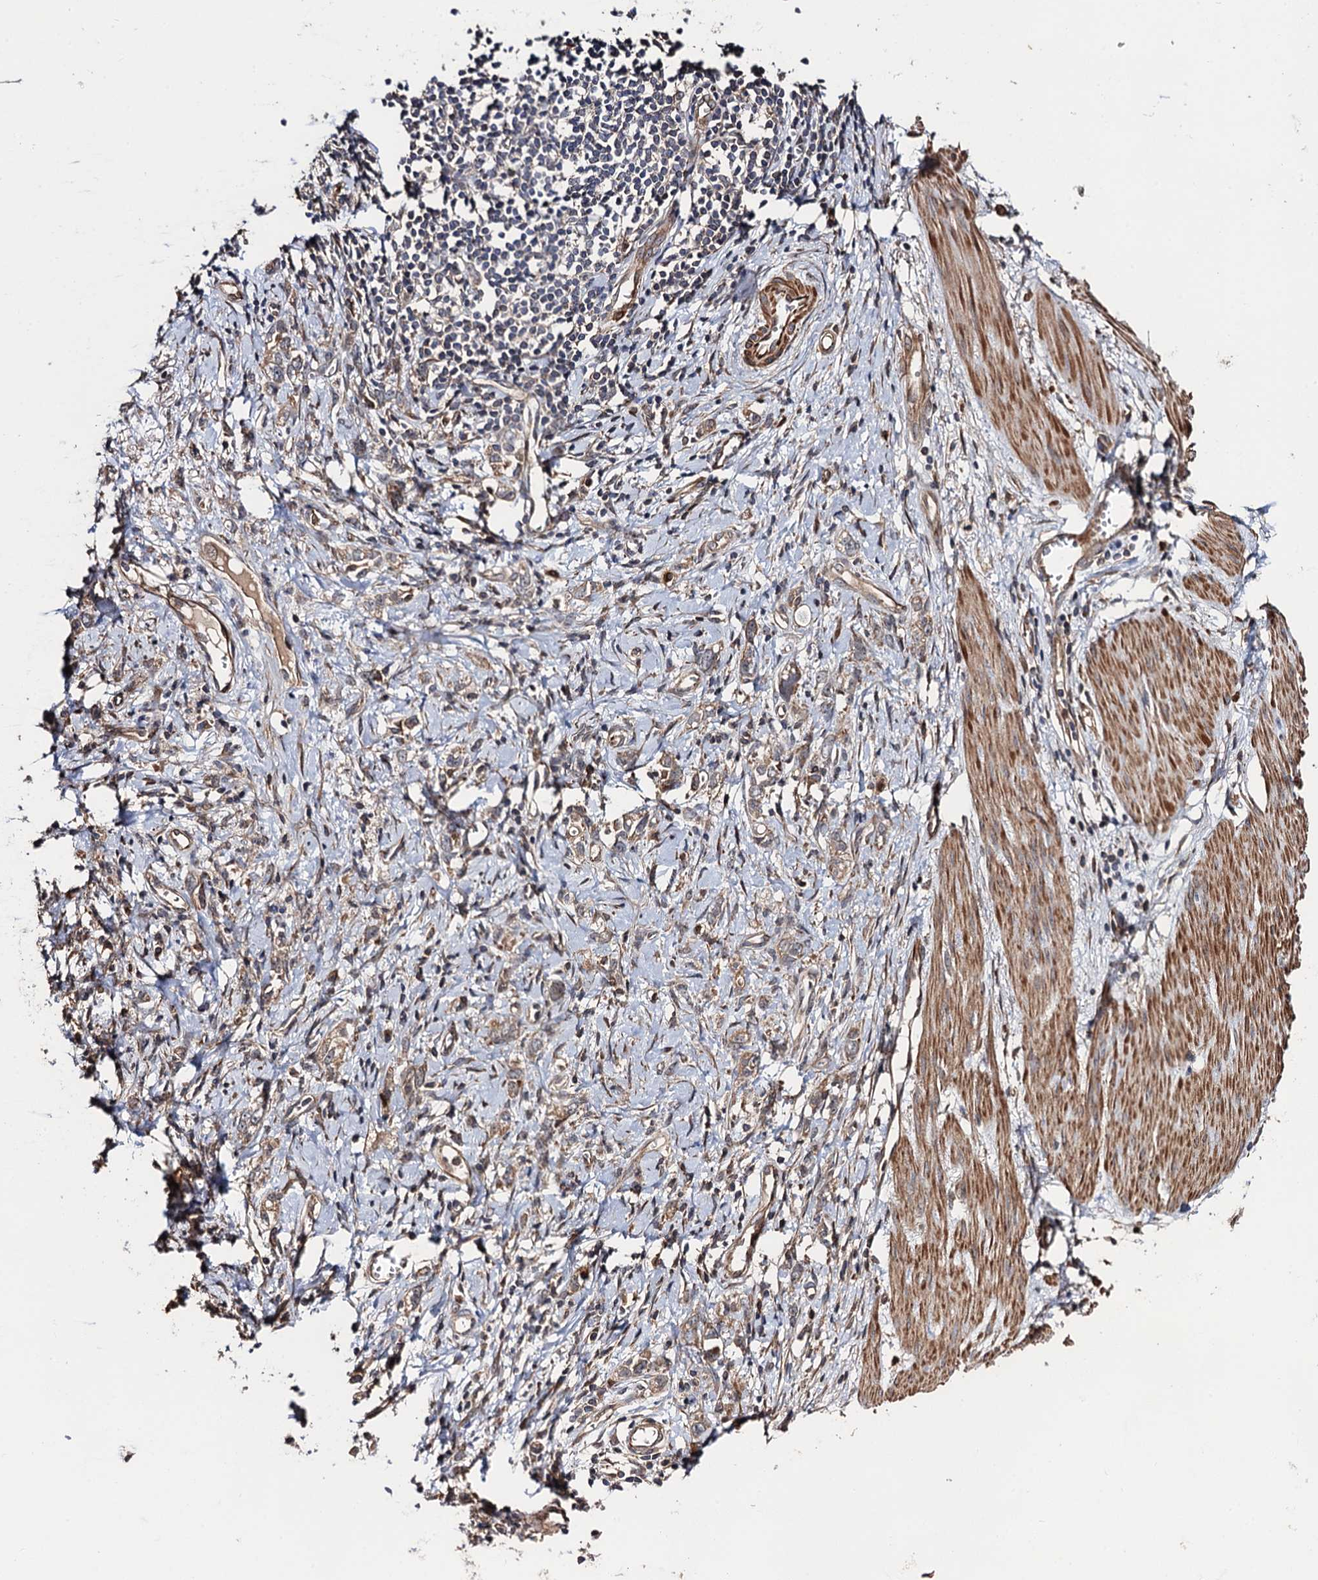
{"staining": {"intensity": "weak", "quantity": ">75%", "location": "cytoplasmic/membranous"}, "tissue": "stomach cancer", "cell_type": "Tumor cells", "image_type": "cancer", "snomed": [{"axis": "morphology", "description": "Adenocarcinoma, NOS"}, {"axis": "topography", "description": "Stomach"}], "caption": "This histopathology image displays stomach adenocarcinoma stained with immunohistochemistry to label a protein in brown. The cytoplasmic/membranous of tumor cells show weak positivity for the protein. Nuclei are counter-stained blue.", "gene": "FSIP1", "patient": {"sex": "female", "age": 76}}